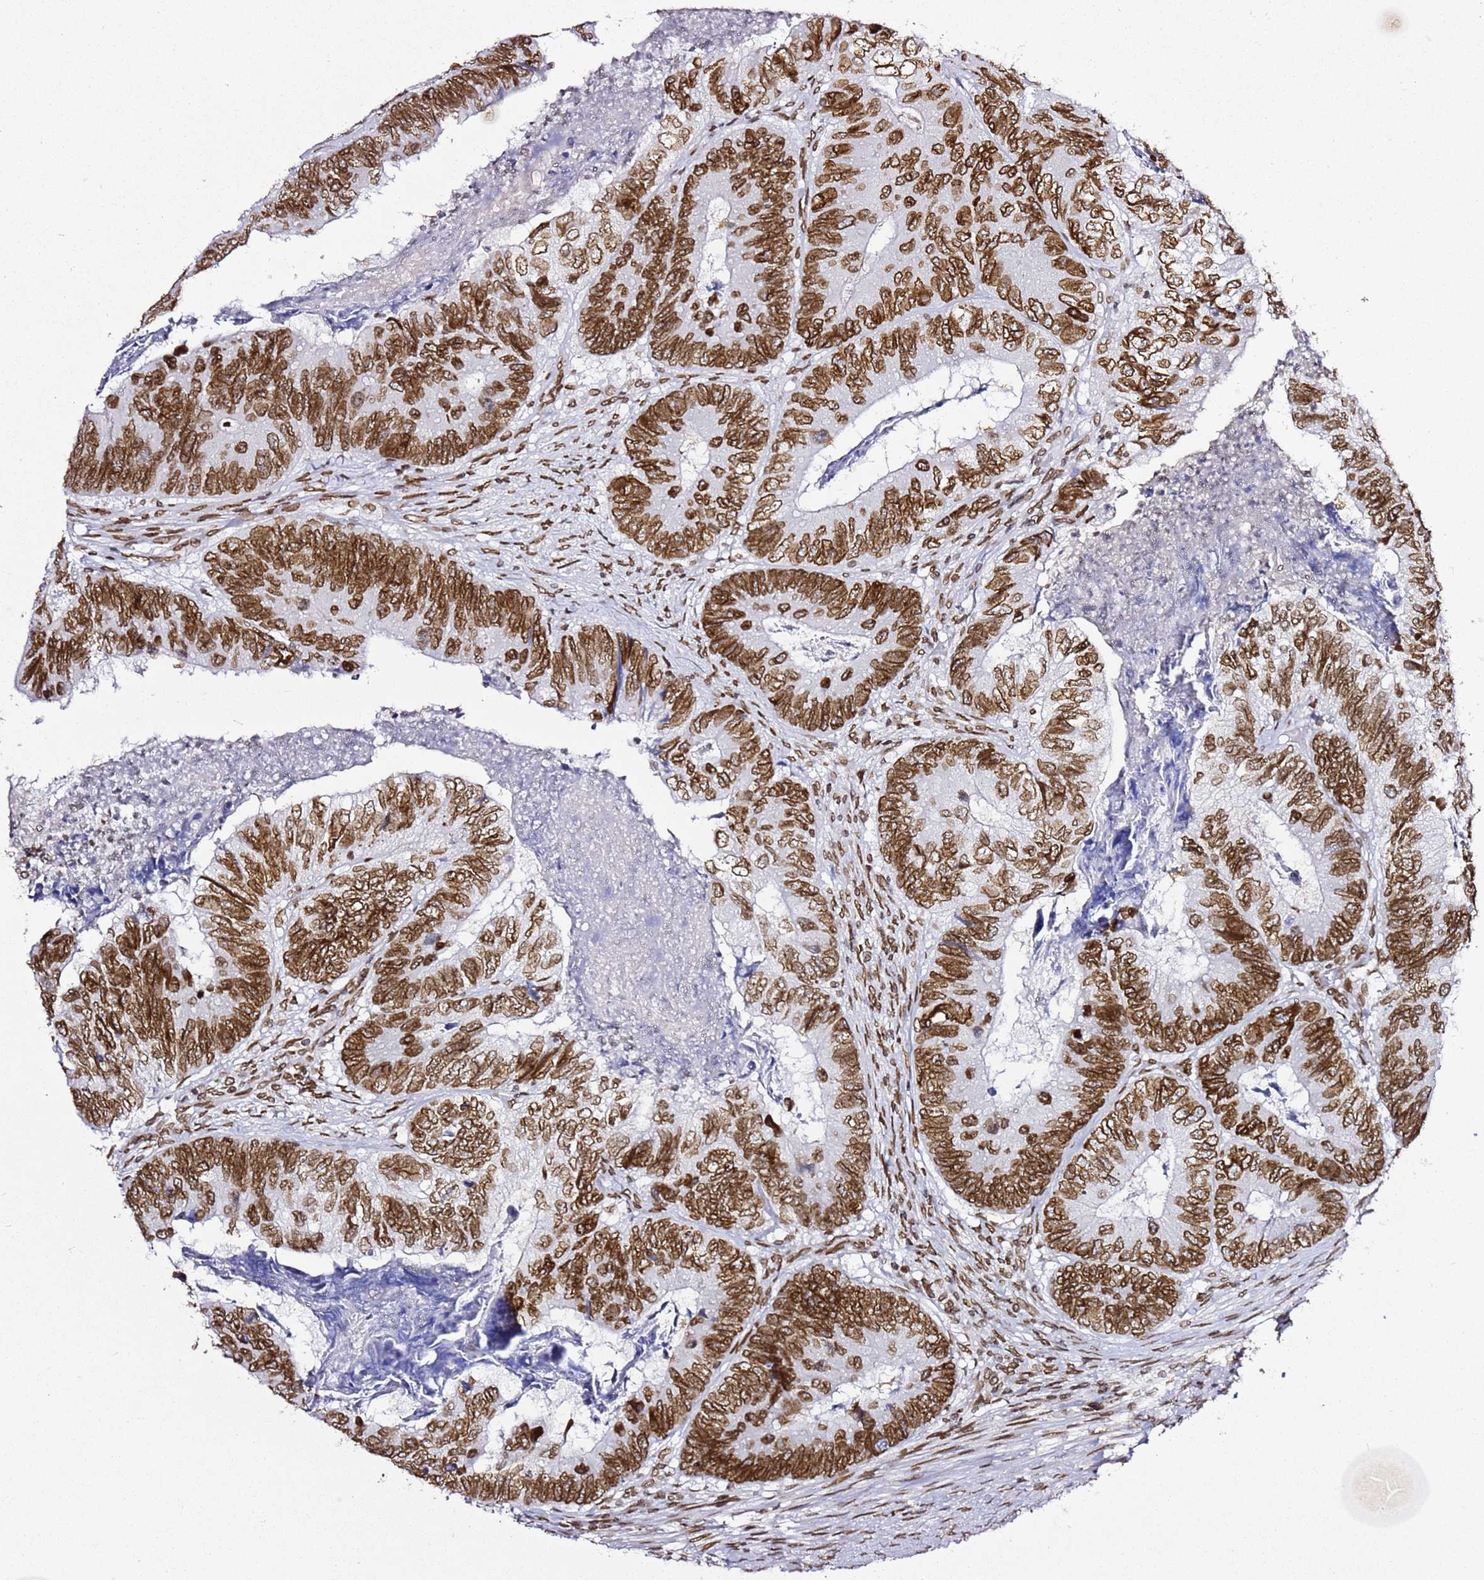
{"staining": {"intensity": "strong", "quantity": ">75%", "location": "nuclear"}, "tissue": "colorectal cancer", "cell_type": "Tumor cells", "image_type": "cancer", "snomed": [{"axis": "morphology", "description": "Adenocarcinoma, NOS"}, {"axis": "topography", "description": "Colon"}], "caption": "Immunohistochemistry (IHC) histopathology image of colorectal cancer (adenocarcinoma) stained for a protein (brown), which exhibits high levels of strong nuclear expression in approximately >75% of tumor cells.", "gene": "POU6F1", "patient": {"sex": "female", "age": 67}}